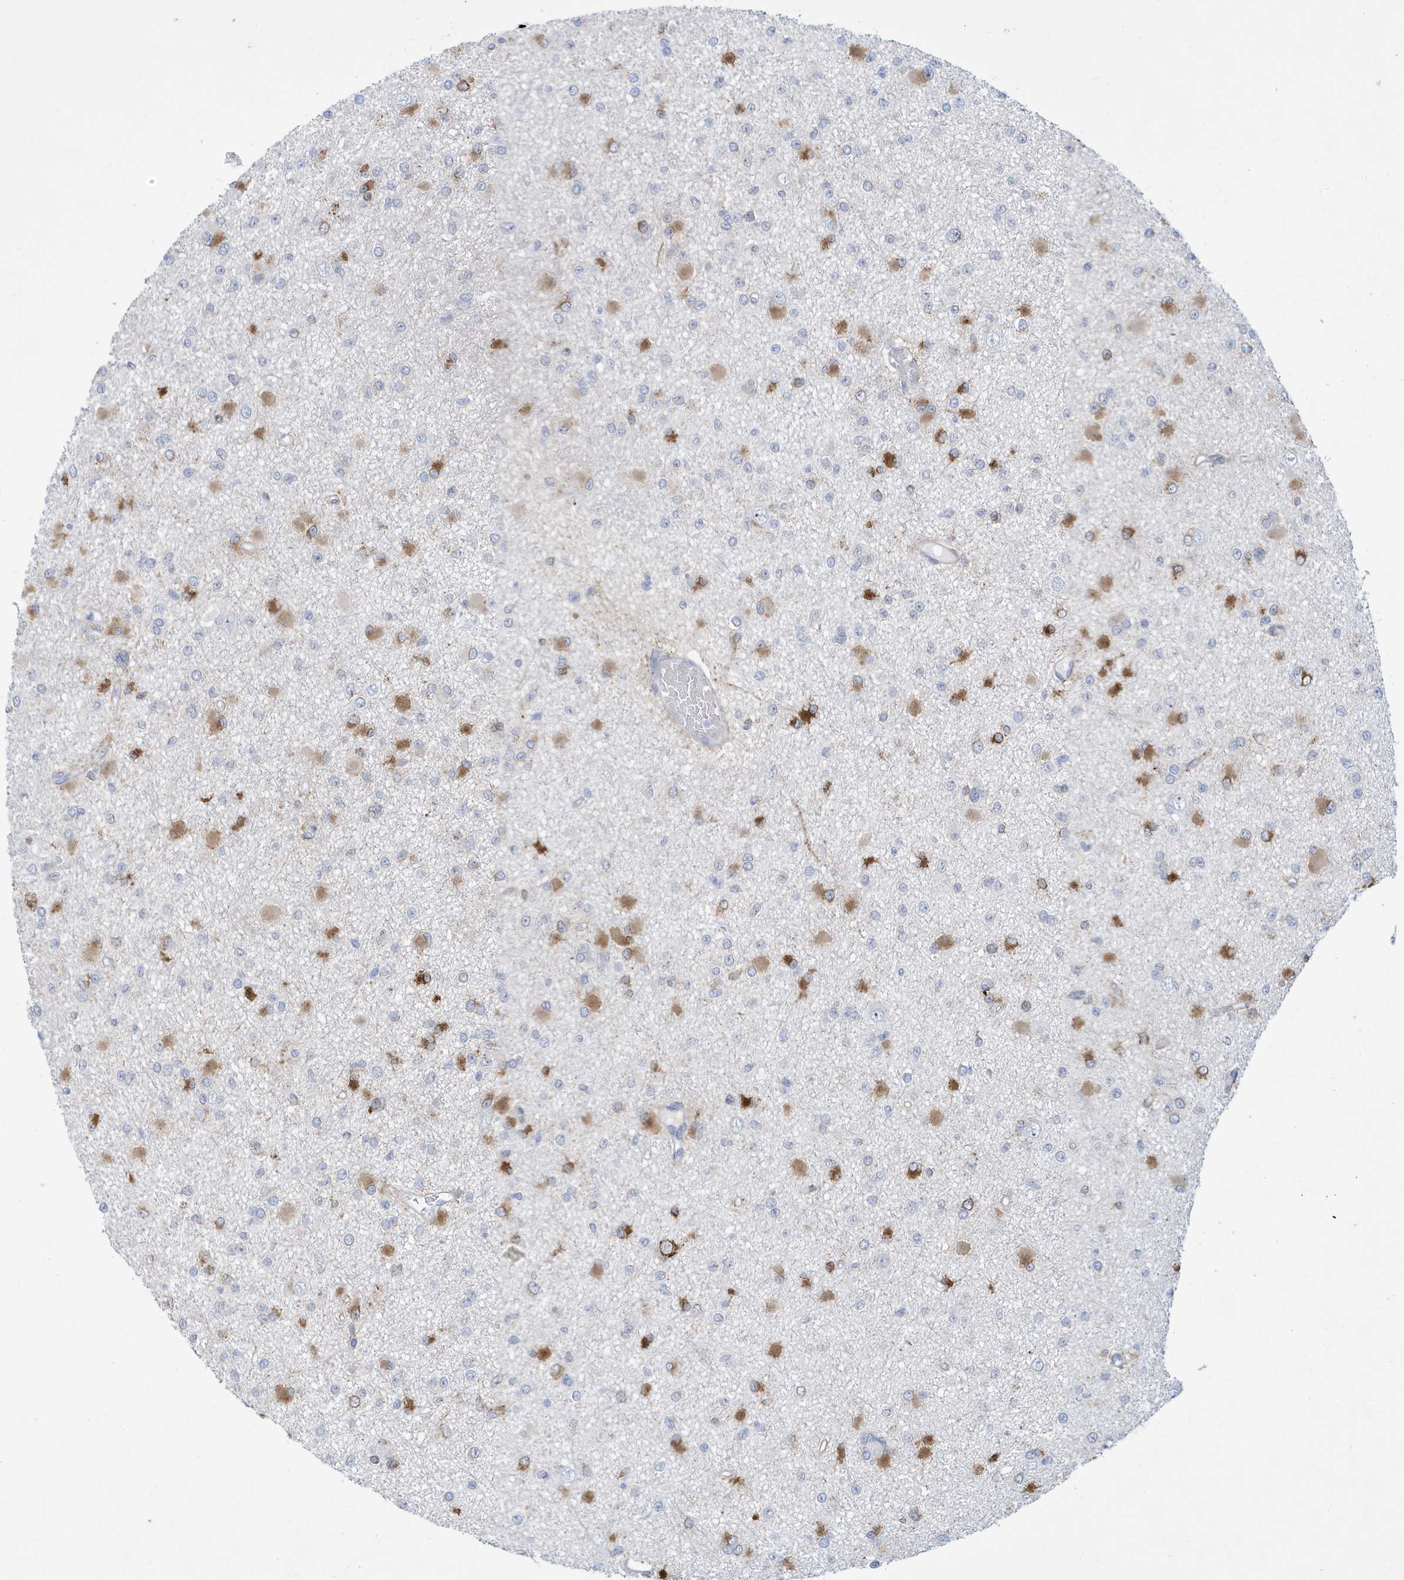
{"staining": {"intensity": "moderate", "quantity": "<25%", "location": "cytoplasmic/membranous"}, "tissue": "glioma", "cell_type": "Tumor cells", "image_type": "cancer", "snomed": [{"axis": "morphology", "description": "Glioma, malignant, Low grade"}, {"axis": "topography", "description": "Brain"}], "caption": "Immunohistochemistry (IHC) (DAB (3,3'-diaminobenzidine)) staining of human malignant glioma (low-grade) reveals moderate cytoplasmic/membranous protein expression in about <25% of tumor cells.", "gene": "SEMA3F", "patient": {"sex": "female", "age": 22}}